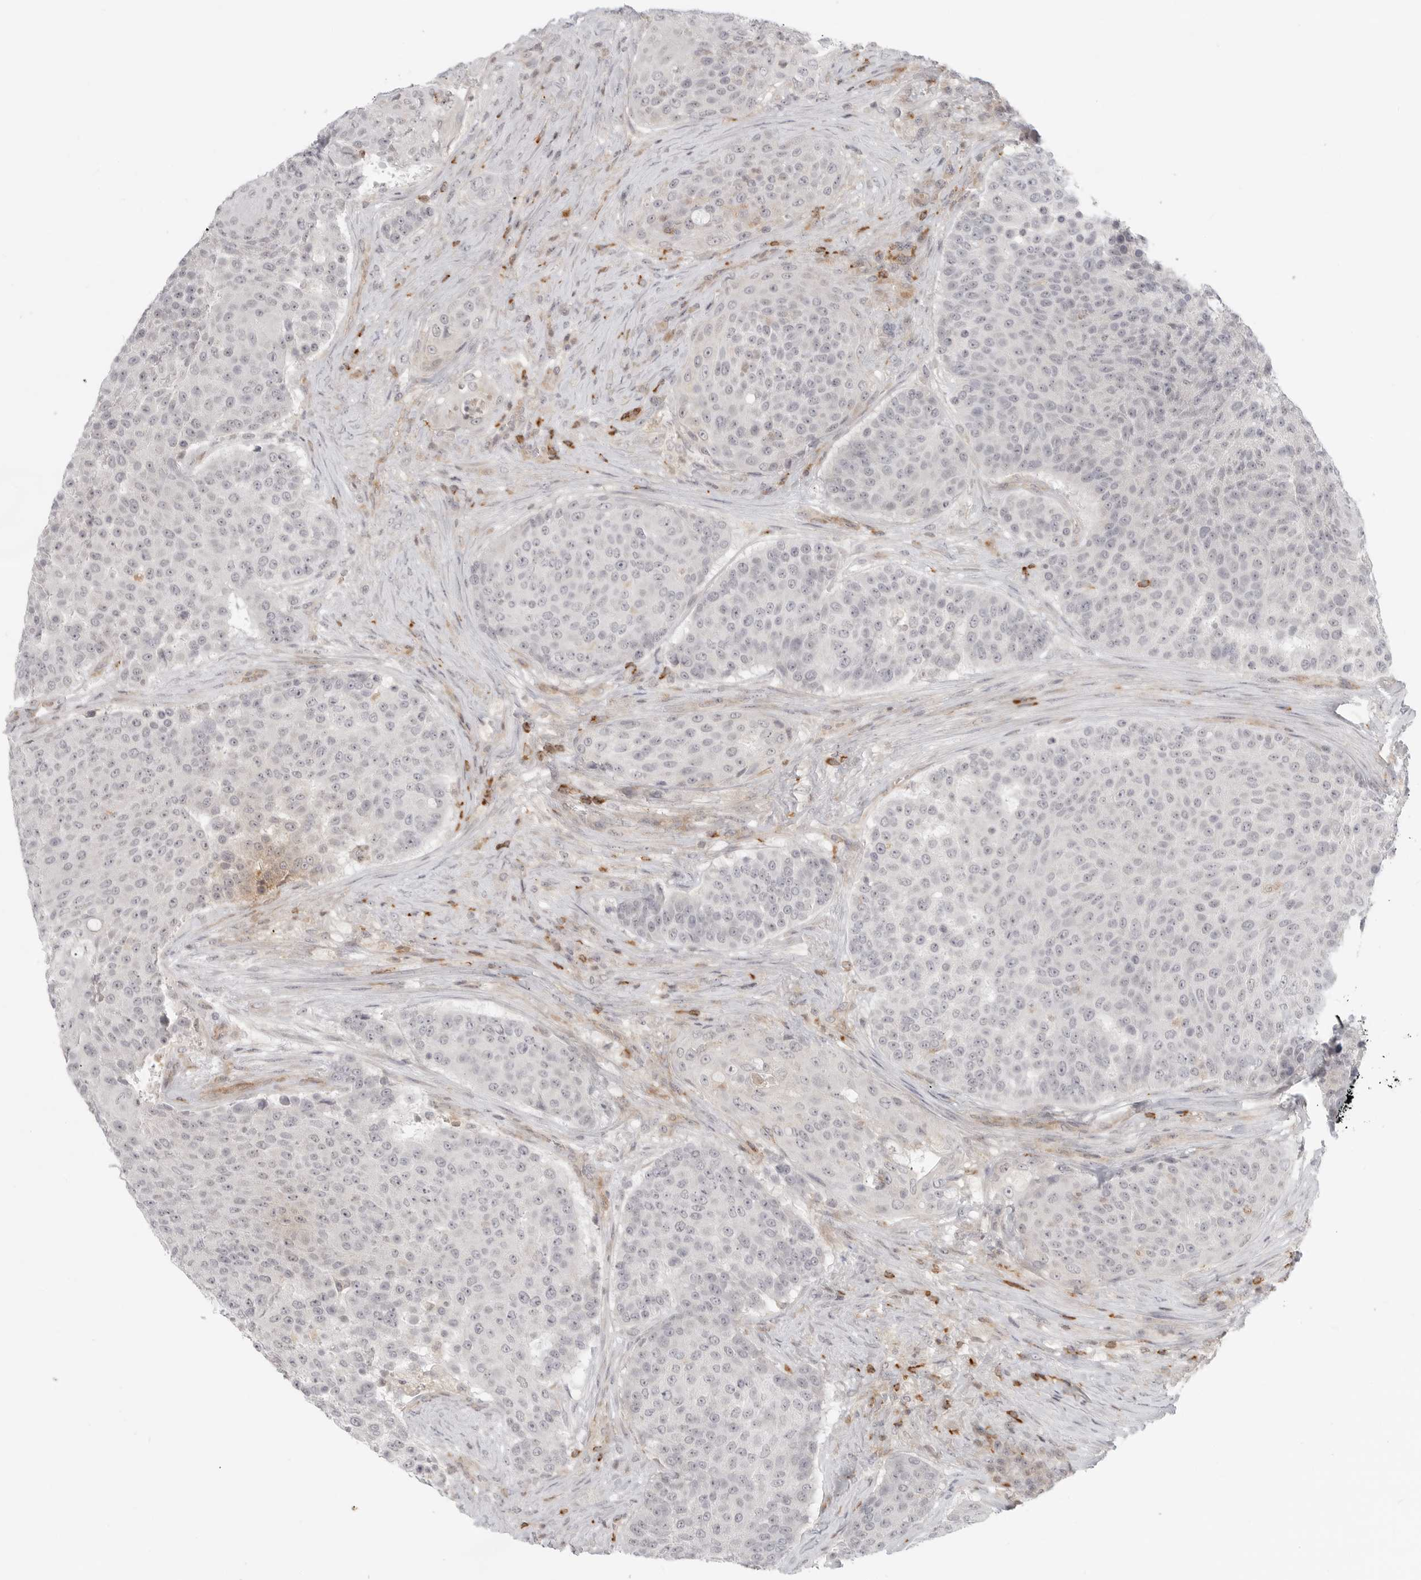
{"staining": {"intensity": "negative", "quantity": "none", "location": "none"}, "tissue": "urothelial cancer", "cell_type": "Tumor cells", "image_type": "cancer", "snomed": [{"axis": "morphology", "description": "Urothelial carcinoma, High grade"}, {"axis": "topography", "description": "Urinary bladder"}], "caption": "DAB immunohistochemical staining of urothelial cancer shows no significant positivity in tumor cells.", "gene": "SH3KBP1", "patient": {"sex": "female", "age": 63}}